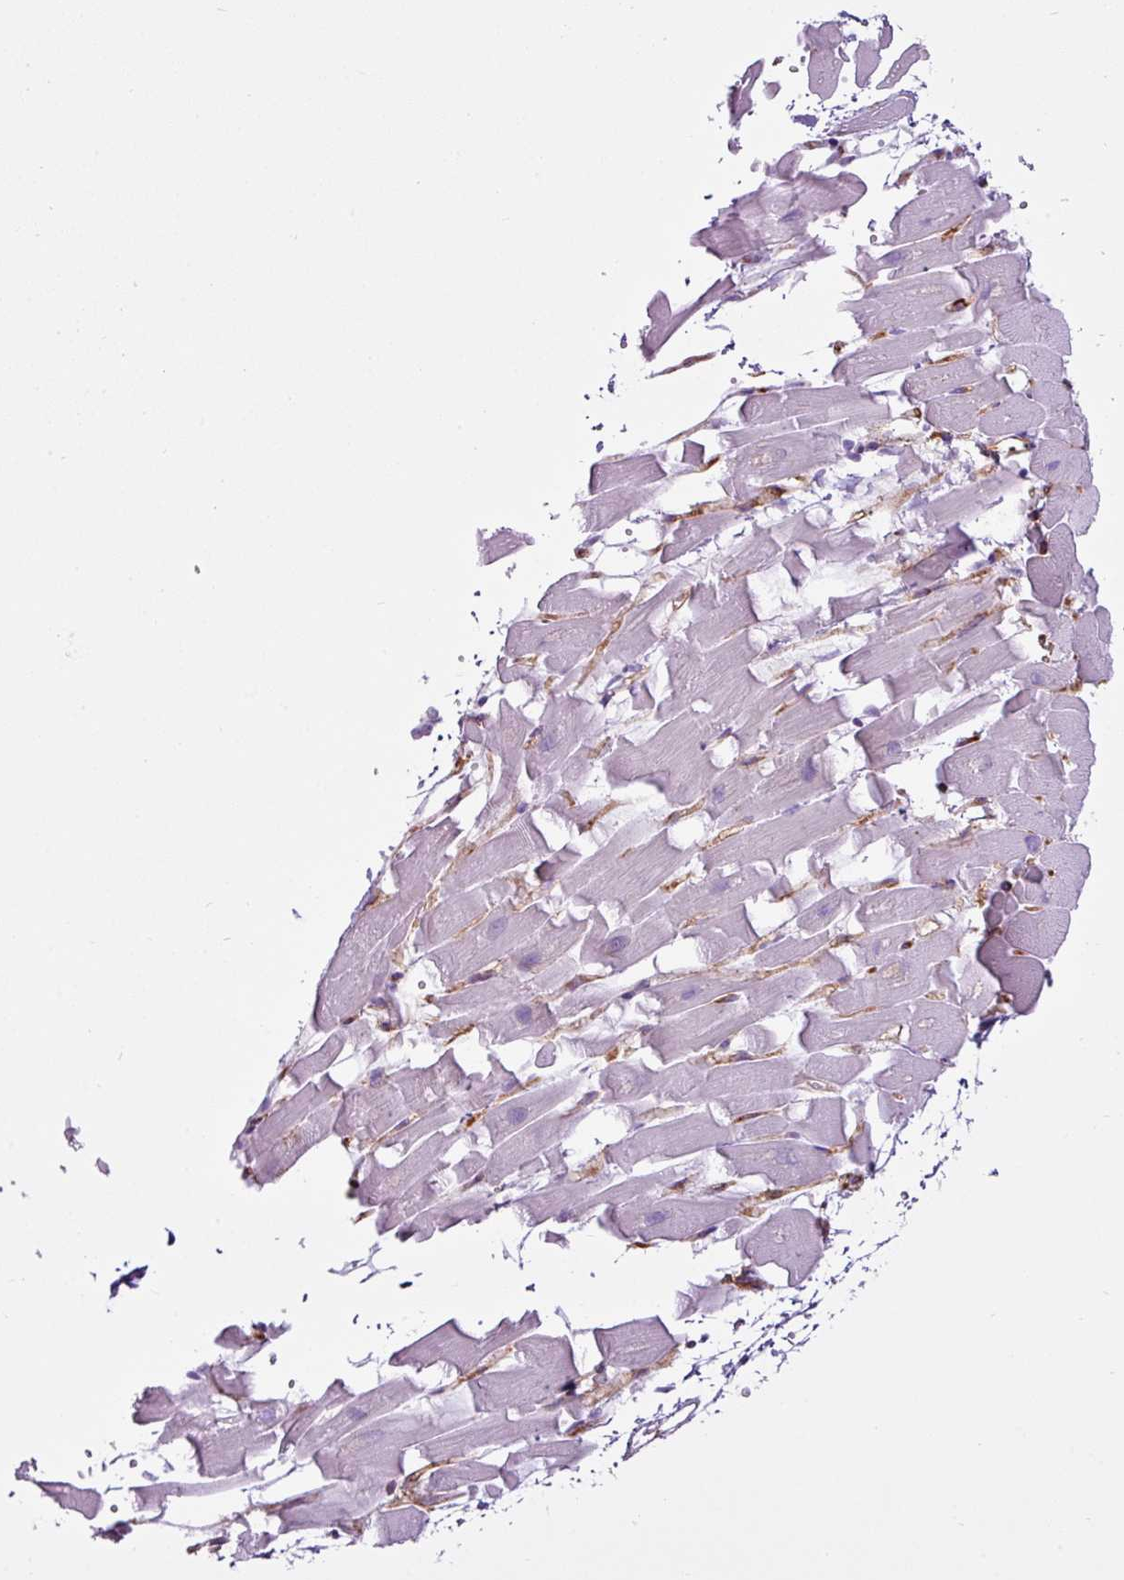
{"staining": {"intensity": "negative", "quantity": "none", "location": "none"}, "tissue": "heart muscle", "cell_type": "Cardiomyocytes", "image_type": "normal", "snomed": [{"axis": "morphology", "description": "Normal tissue, NOS"}, {"axis": "topography", "description": "Heart"}], "caption": "IHC photomicrograph of normal heart muscle stained for a protein (brown), which demonstrates no expression in cardiomyocytes.", "gene": "EME2", "patient": {"sex": "male", "age": 37}}